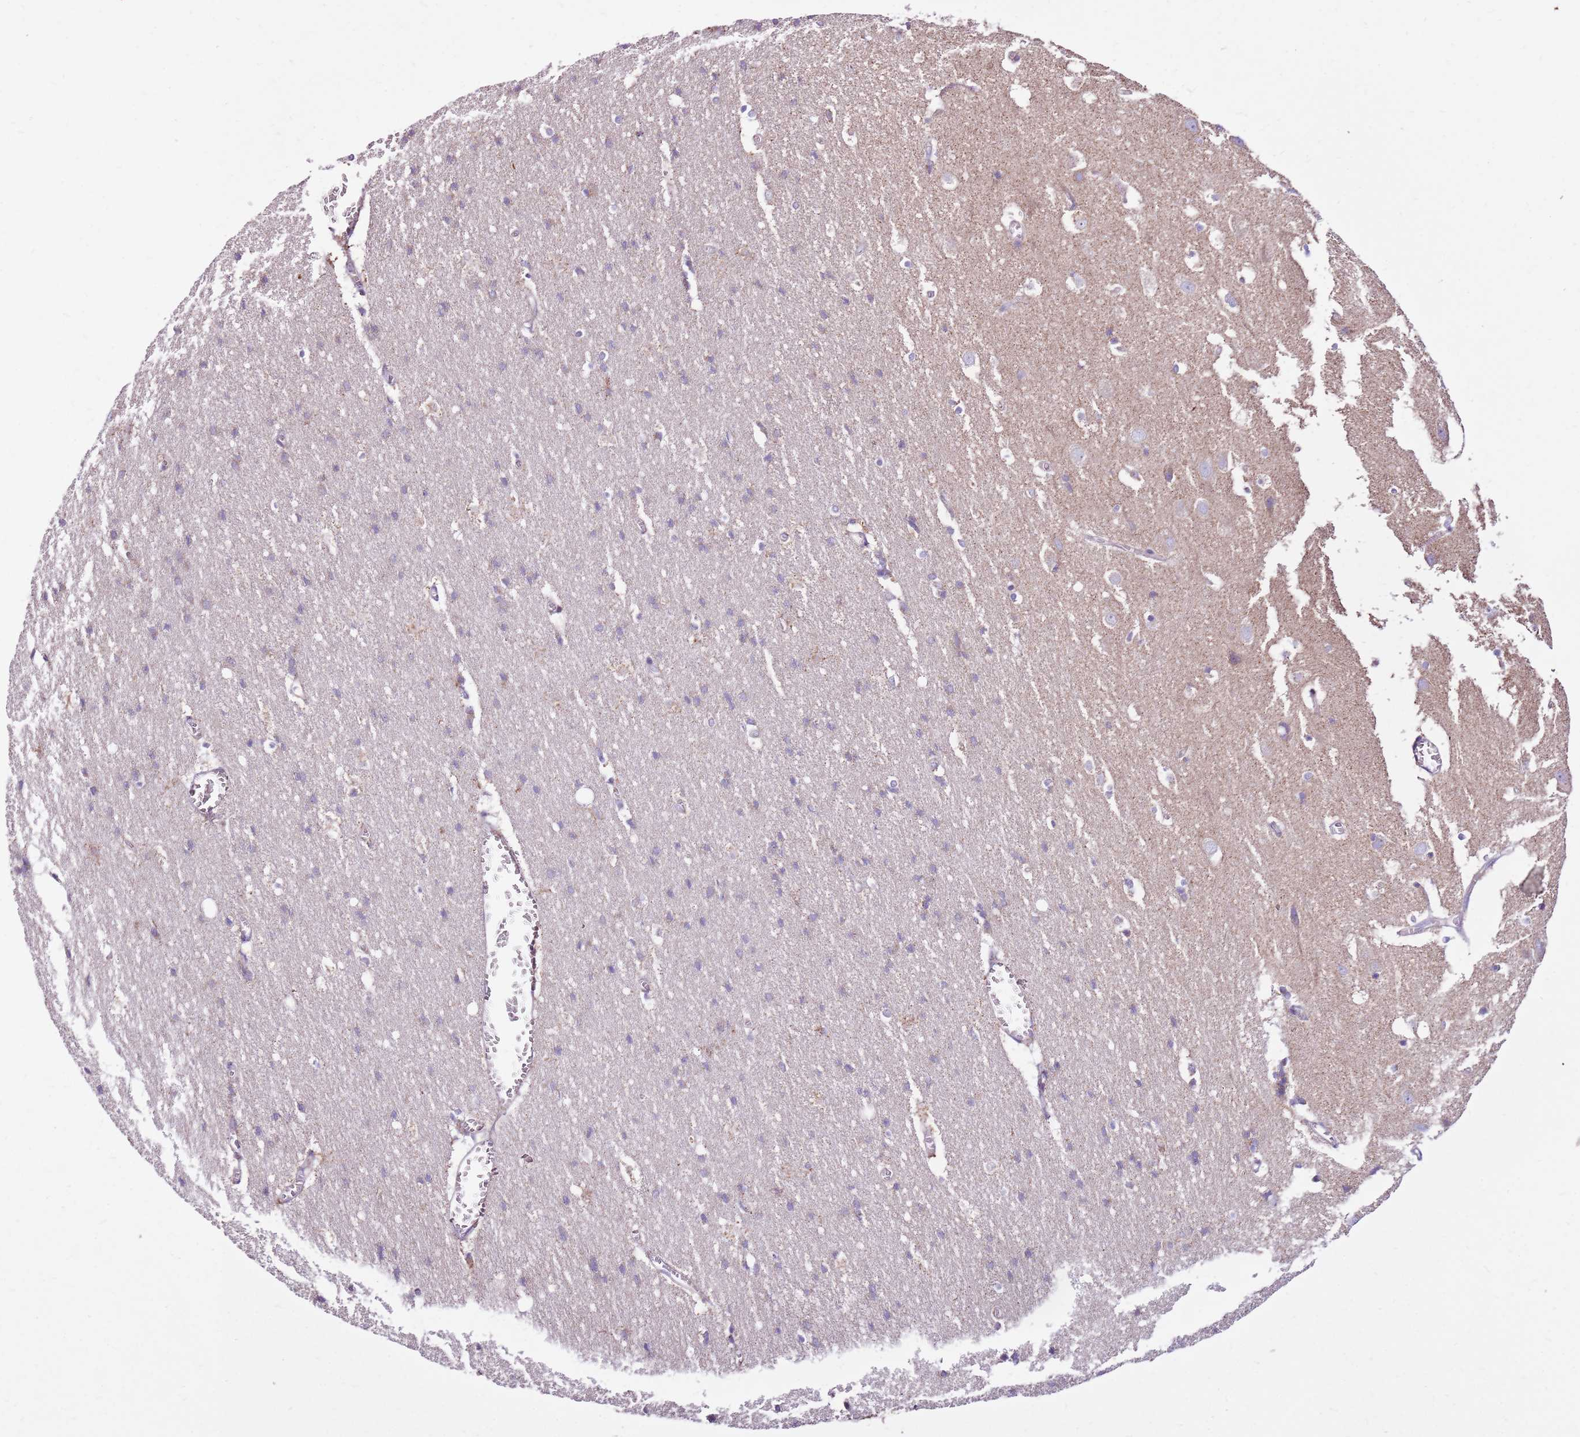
{"staining": {"intensity": "weak", "quantity": "<25%", "location": "cytoplasmic/membranous"}, "tissue": "cerebral cortex", "cell_type": "Endothelial cells", "image_type": "normal", "snomed": [{"axis": "morphology", "description": "Normal tissue, NOS"}, {"axis": "topography", "description": "Cerebral cortex"}], "caption": "DAB (3,3'-diaminobenzidine) immunohistochemical staining of normal cerebral cortex demonstrates no significant staining in endothelial cells. Nuclei are stained in blue.", "gene": "HECTD4", "patient": {"sex": "male", "age": 54}}